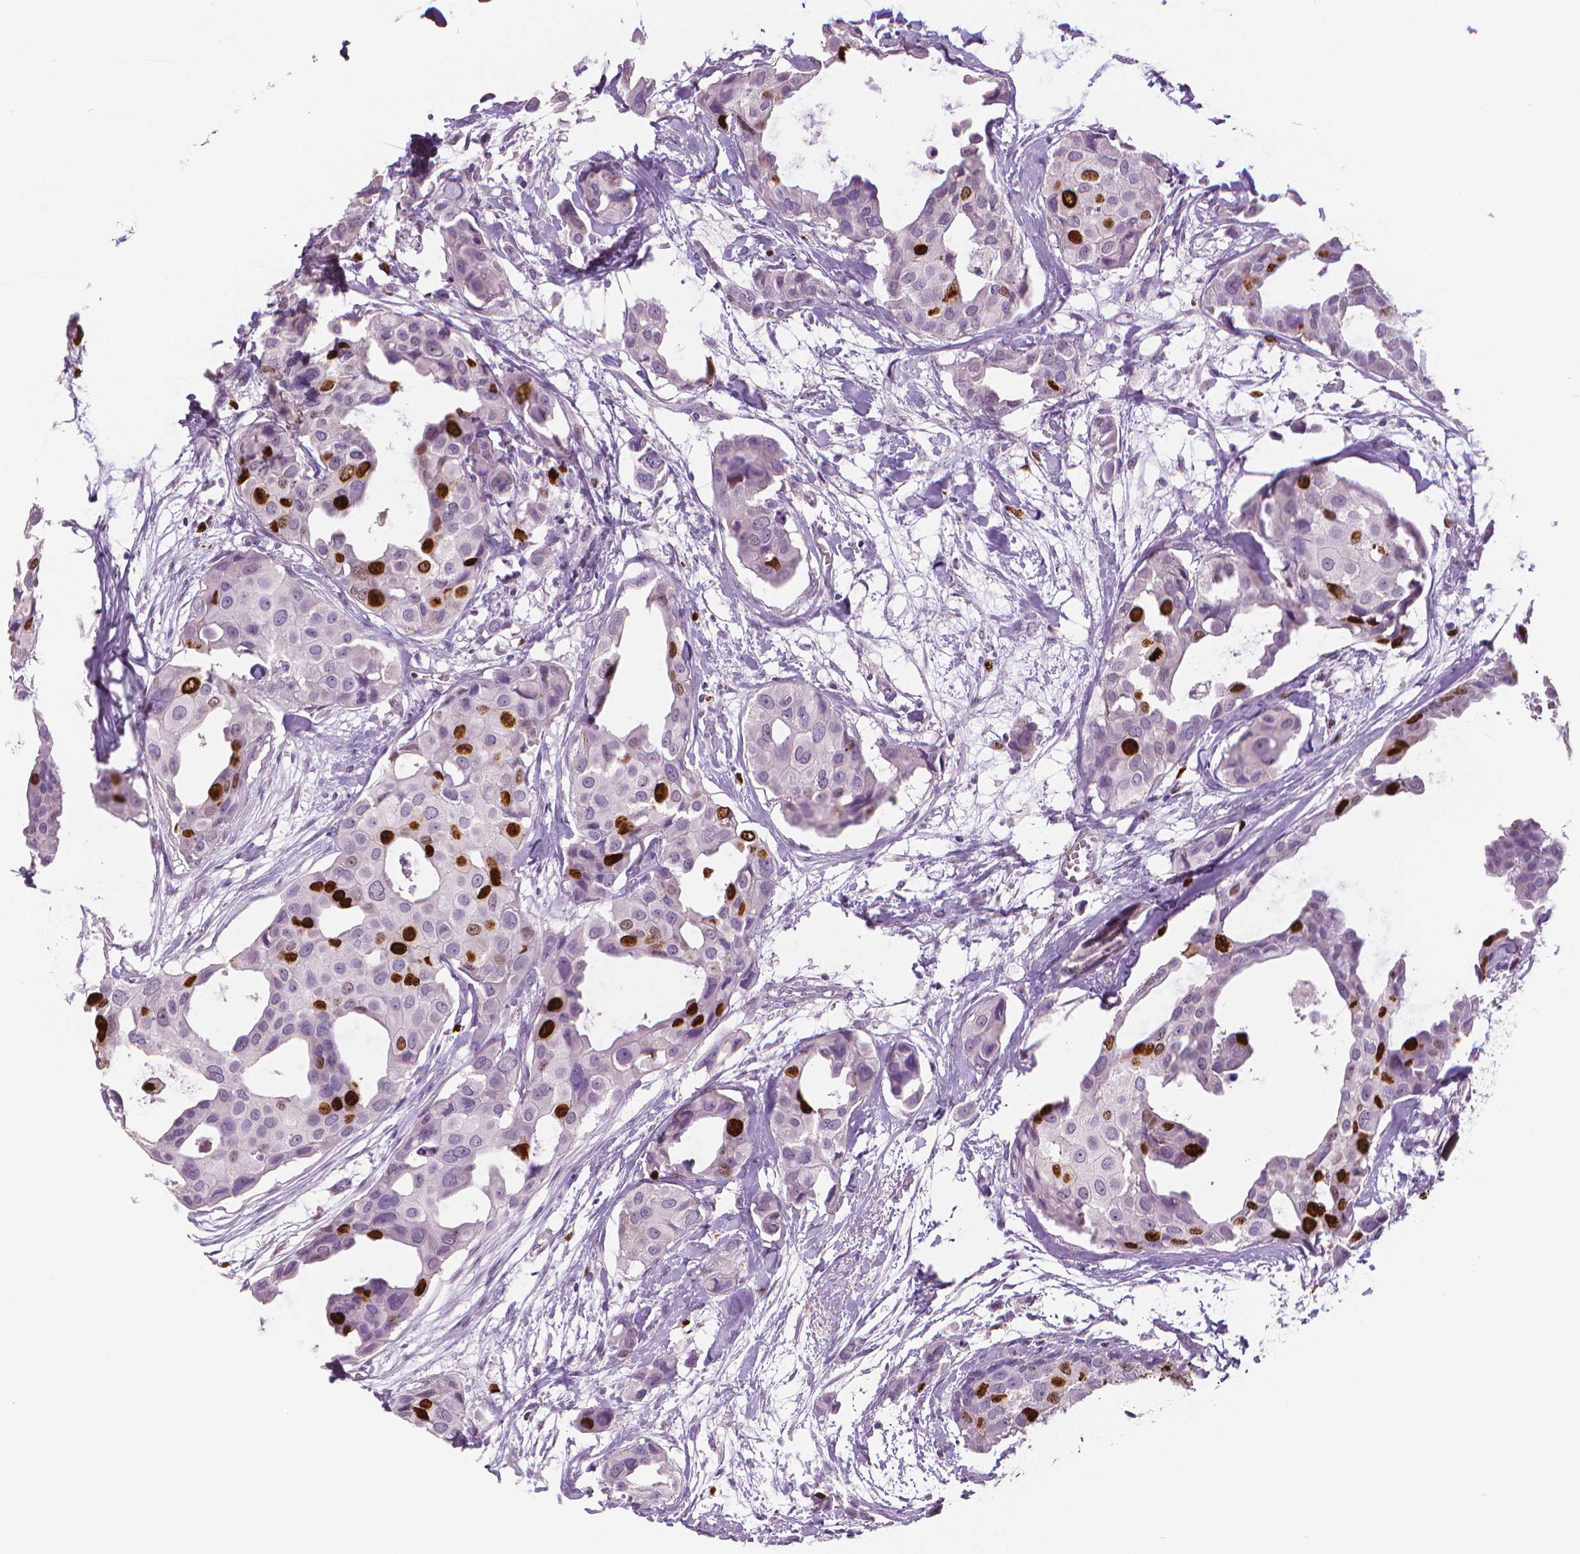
{"staining": {"intensity": "strong", "quantity": "<25%", "location": "nuclear"}, "tissue": "breast cancer", "cell_type": "Tumor cells", "image_type": "cancer", "snomed": [{"axis": "morphology", "description": "Duct carcinoma"}, {"axis": "topography", "description": "Breast"}], "caption": "Immunohistochemistry (IHC) (DAB) staining of human breast cancer demonstrates strong nuclear protein staining in about <25% of tumor cells.", "gene": "MKI67", "patient": {"sex": "female", "age": 38}}